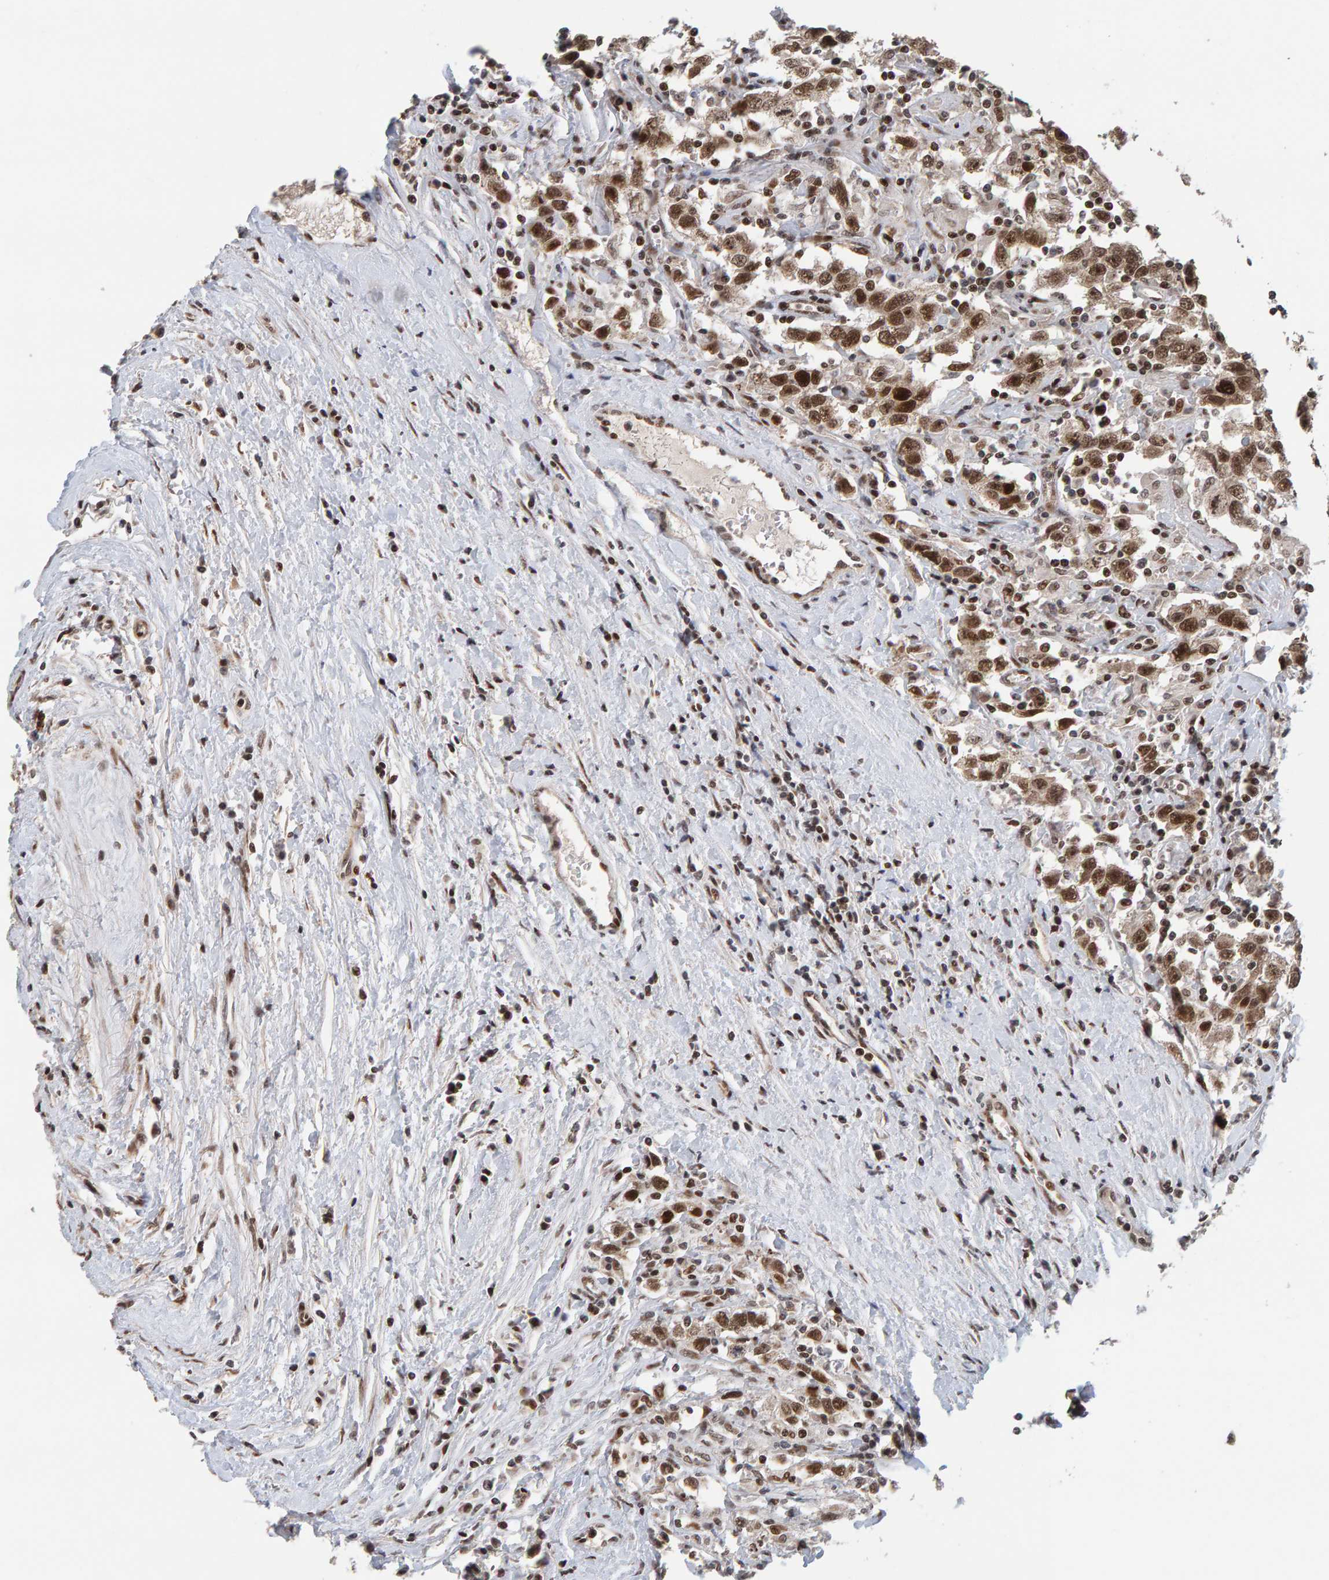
{"staining": {"intensity": "moderate", "quantity": ">75%", "location": "nuclear"}, "tissue": "testis cancer", "cell_type": "Tumor cells", "image_type": "cancer", "snomed": [{"axis": "morphology", "description": "Seminoma, NOS"}, {"axis": "topography", "description": "Testis"}], "caption": "A brown stain labels moderate nuclear expression of a protein in human testis seminoma tumor cells. Immunohistochemistry stains the protein in brown and the nuclei are stained blue.", "gene": "CHD4", "patient": {"sex": "male", "age": 41}}